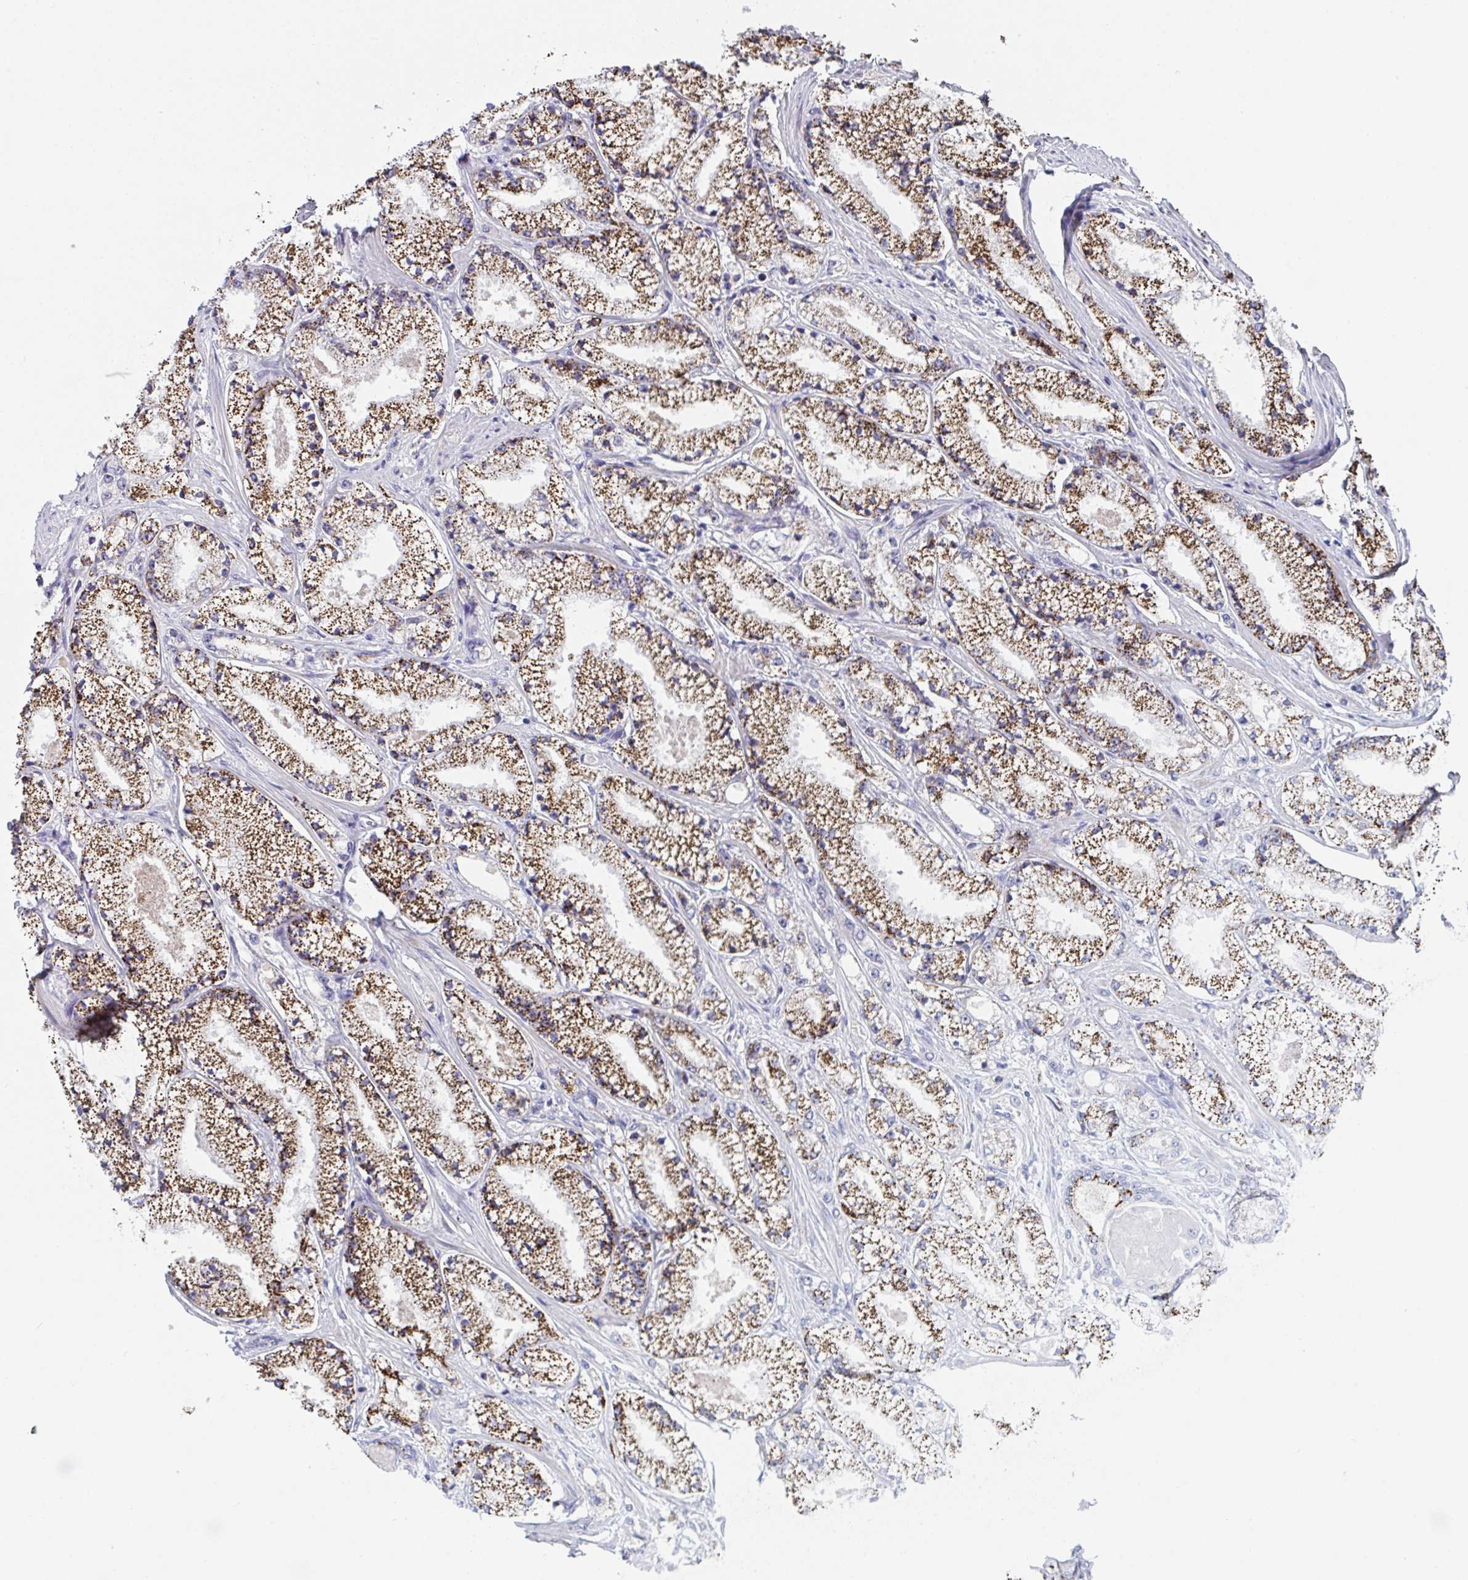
{"staining": {"intensity": "moderate", "quantity": ">75%", "location": "cytoplasmic/membranous"}, "tissue": "prostate cancer", "cell_type": "Tumor cells", "image_type": "cancer", "snomed": [{"axis": "morphology", "description": "Adenocarcinoma, High grade"}, {"axis": "topography", "description": "Prostate"}], "caption": "Protein staining displays moderate cytoplasmic/membranous expression in about >75% of tumor cells in prostate adenocarcinoma (high-grade).", "gene": "VWDE", "patient": {"sex": "male", "age": 63}}